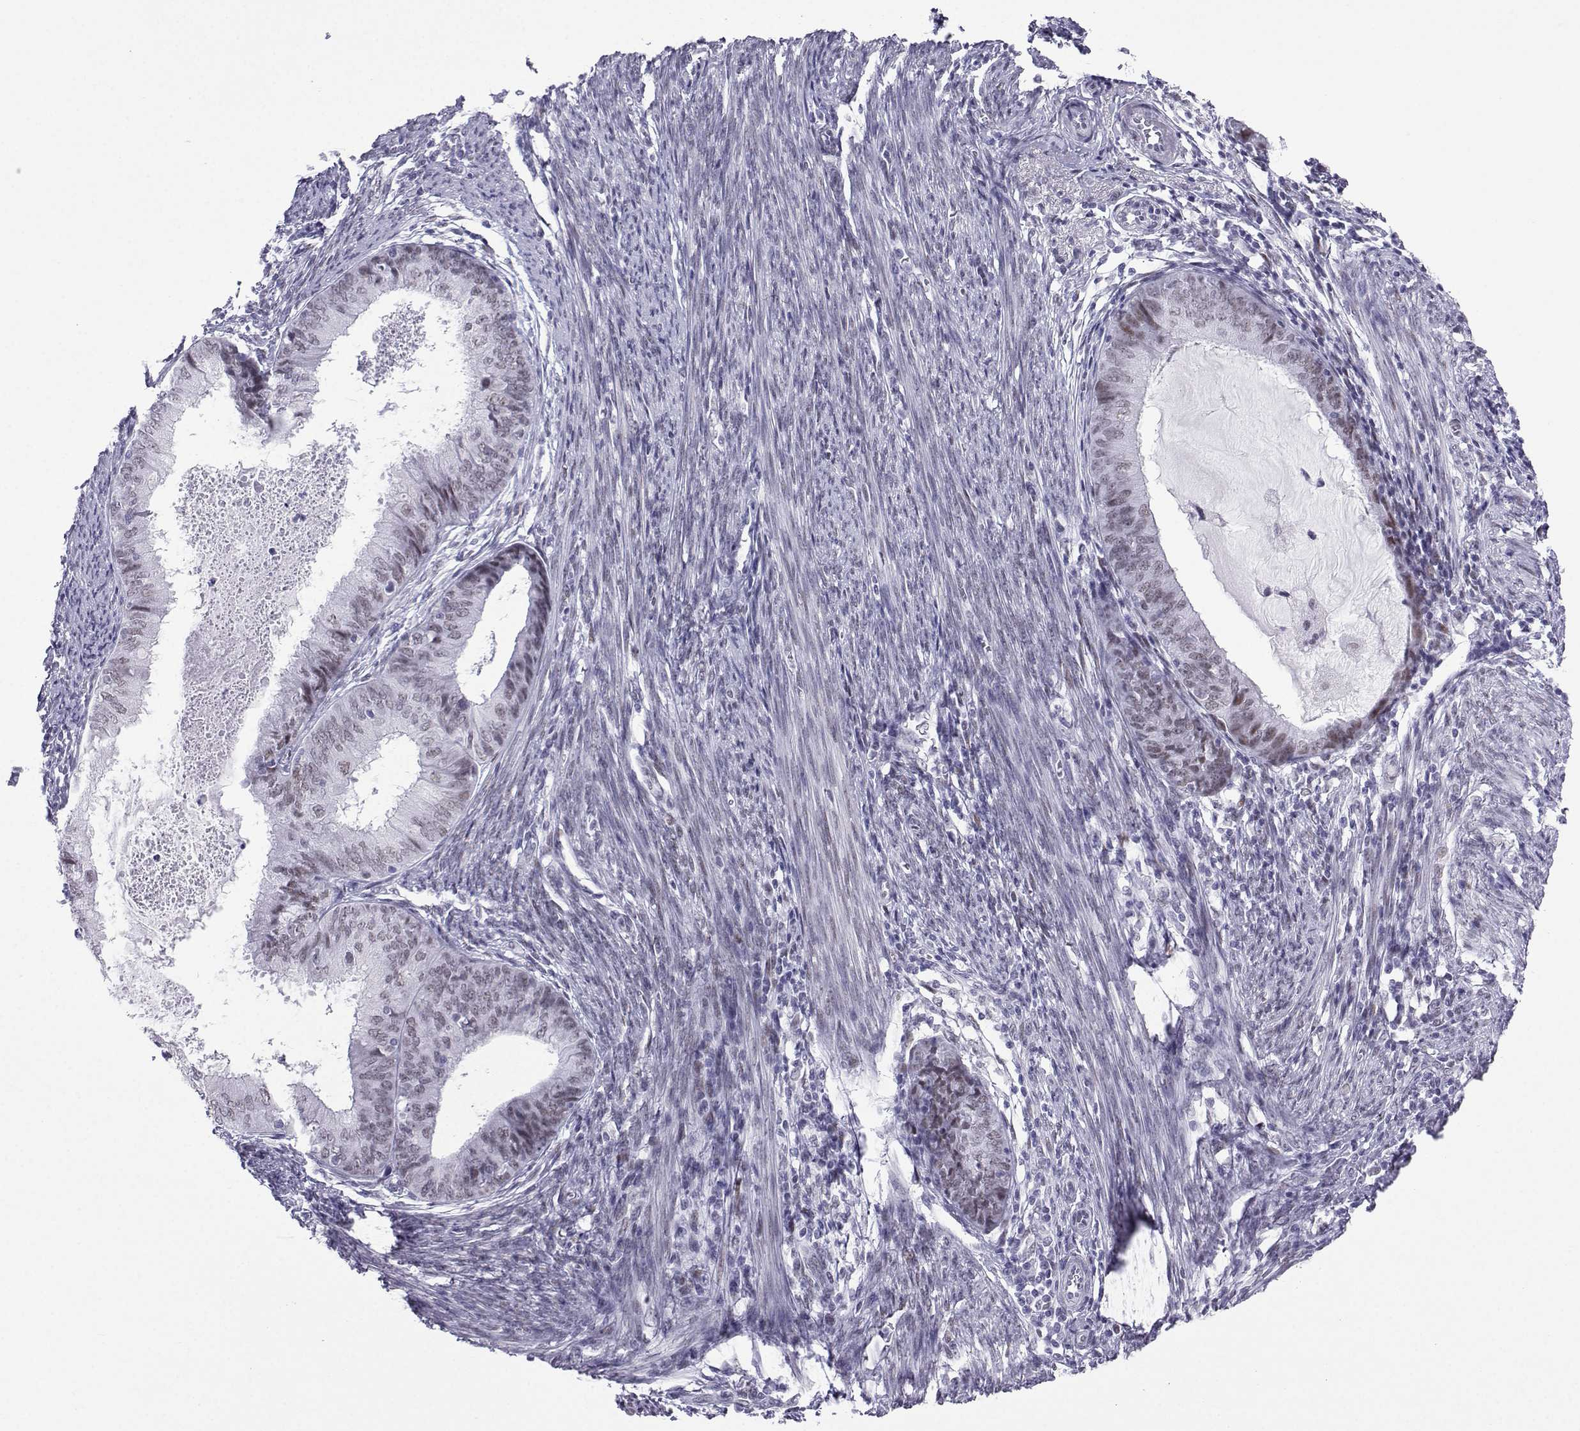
{"staining": {"intensity": "weak", "quantity": "<25%", "location": "nuclear"}, "tissue": "endometrial cancer", "cell_type": "Tumor cells", "image_type": "cancer", "snomed": [{"axis": "morphology", "description": "Adenocarcinoma, NOS"}, {"axis": "topography", "description": "Endometrium"}], "caption": "This micrograph is of endometrial cancer stained with immunohistochemistry to label a protein in brown with the nuclei are counter-stained blue. There is no expression in tumor cells.", "gene": "LORICRIN", "patient": {"sex": "female", "age": 57}}